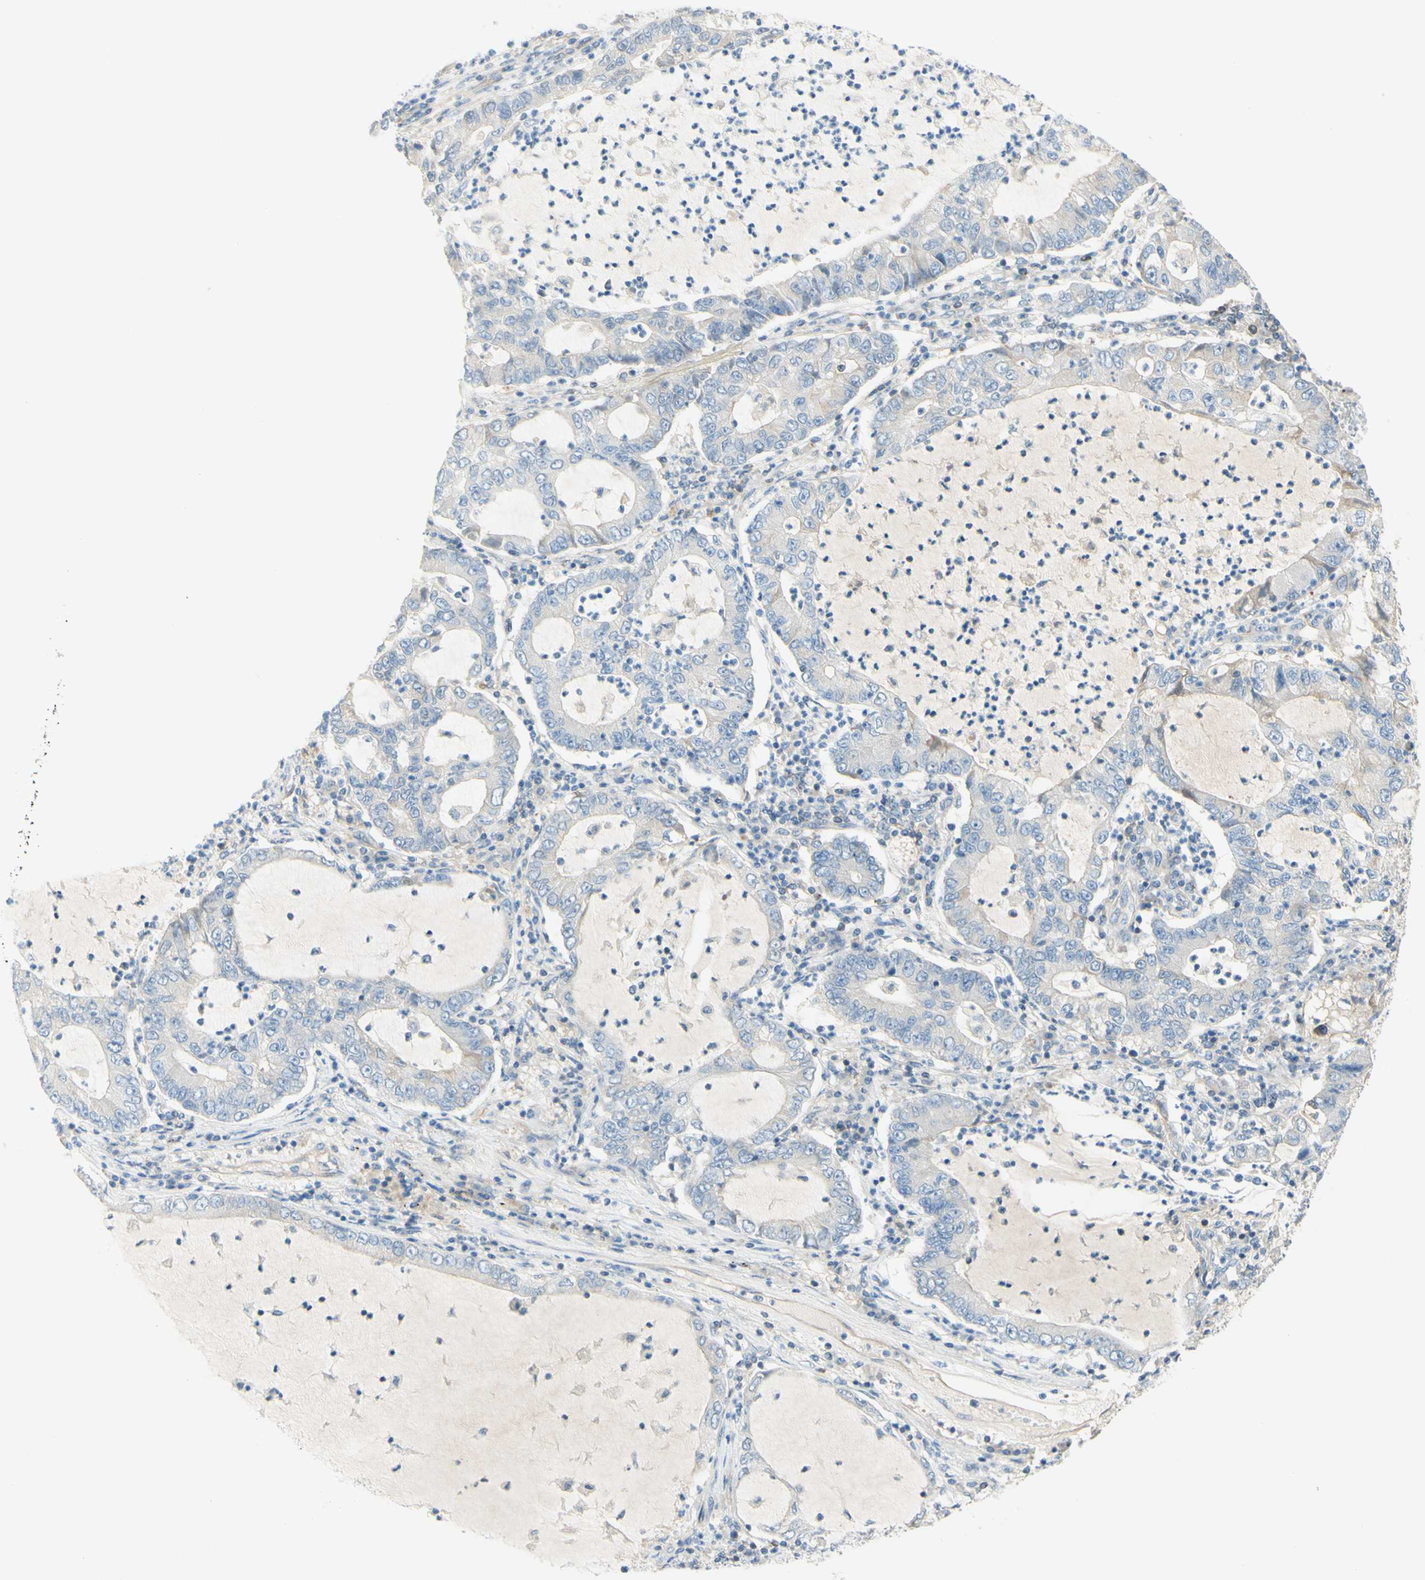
{"staining": {"intensity": "negative", "quantity": "none", "location": "none"}, "tissue": "lung cancer", "cell_type": "Tumor cells", "image_type": "cancer", "snomed": [{"axis": "morphology", "description": "Adenocarcinoma, NOS"}, {"axis": "topography", "description": "Lung"}], "caption": "This is an immunohistochemistry photomicrograph of adenocarcinoma (lung). There is no positivity in tumor cells.", "gene": "MTM1", "patient": {"sex": "female", "age": 51}}